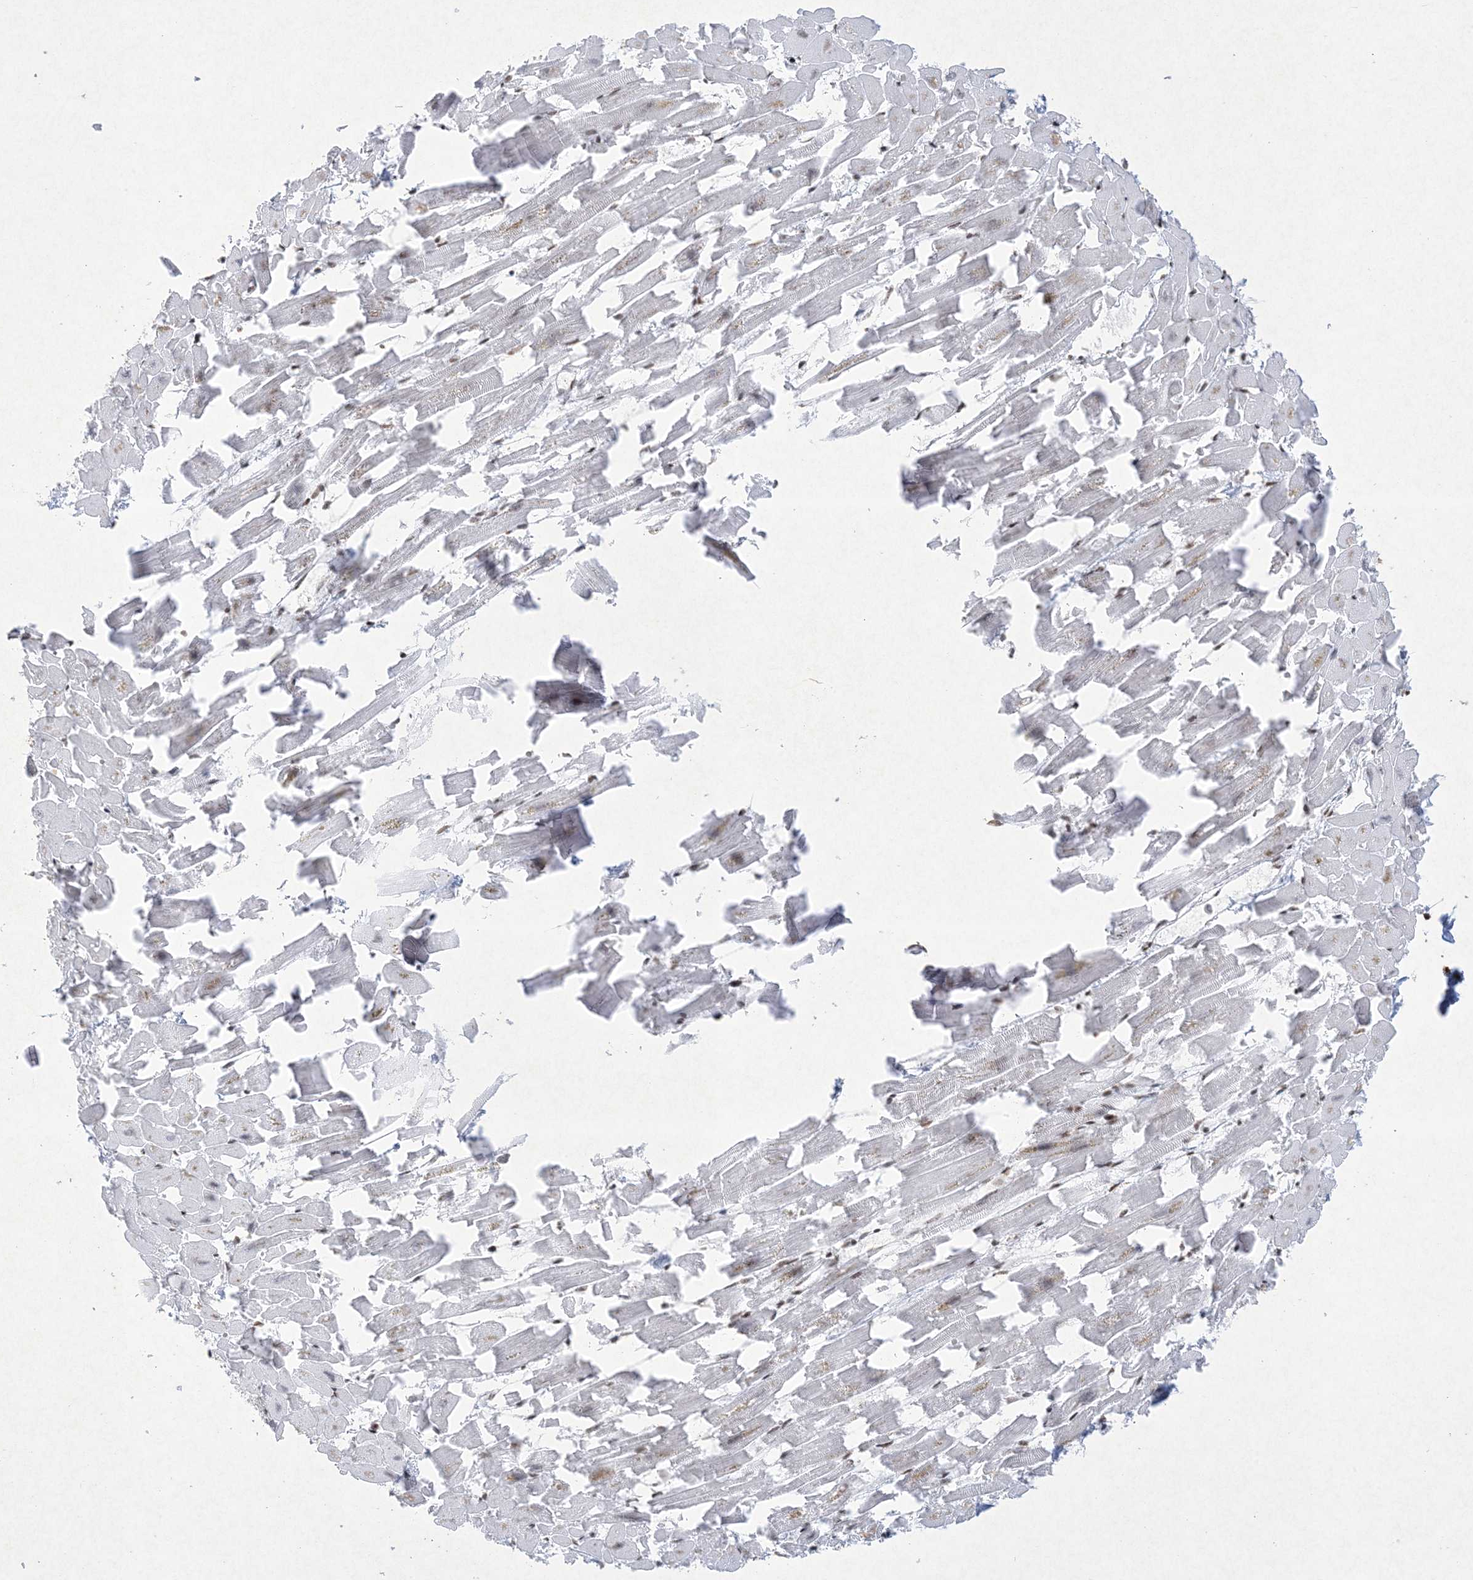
{"staining": {"intensity": "moderate", "quantity": "25%-75%", "location": "nuclear"}, "tissue": "heart muscle", "cell_type": "Cardiomyocytes", "image_type": "normal", "snomed": [{"axis": "morphology", "description": "Normal tissue, NOS"}, {"axis": "topography", "description": "Heart"}], "caption": "Unremarkable heart muscle reveals moderate nuclear expression in approximately 25%-75% of cardiomyocytes, visualized by immunohistochemistry. The staining was performed using DAB, with brown indicating positive protein expression. Nuclei are stained blue with hematoxylin.", "gene": "PKNOX2", "patient": {"sex": "female", "age": 64}}